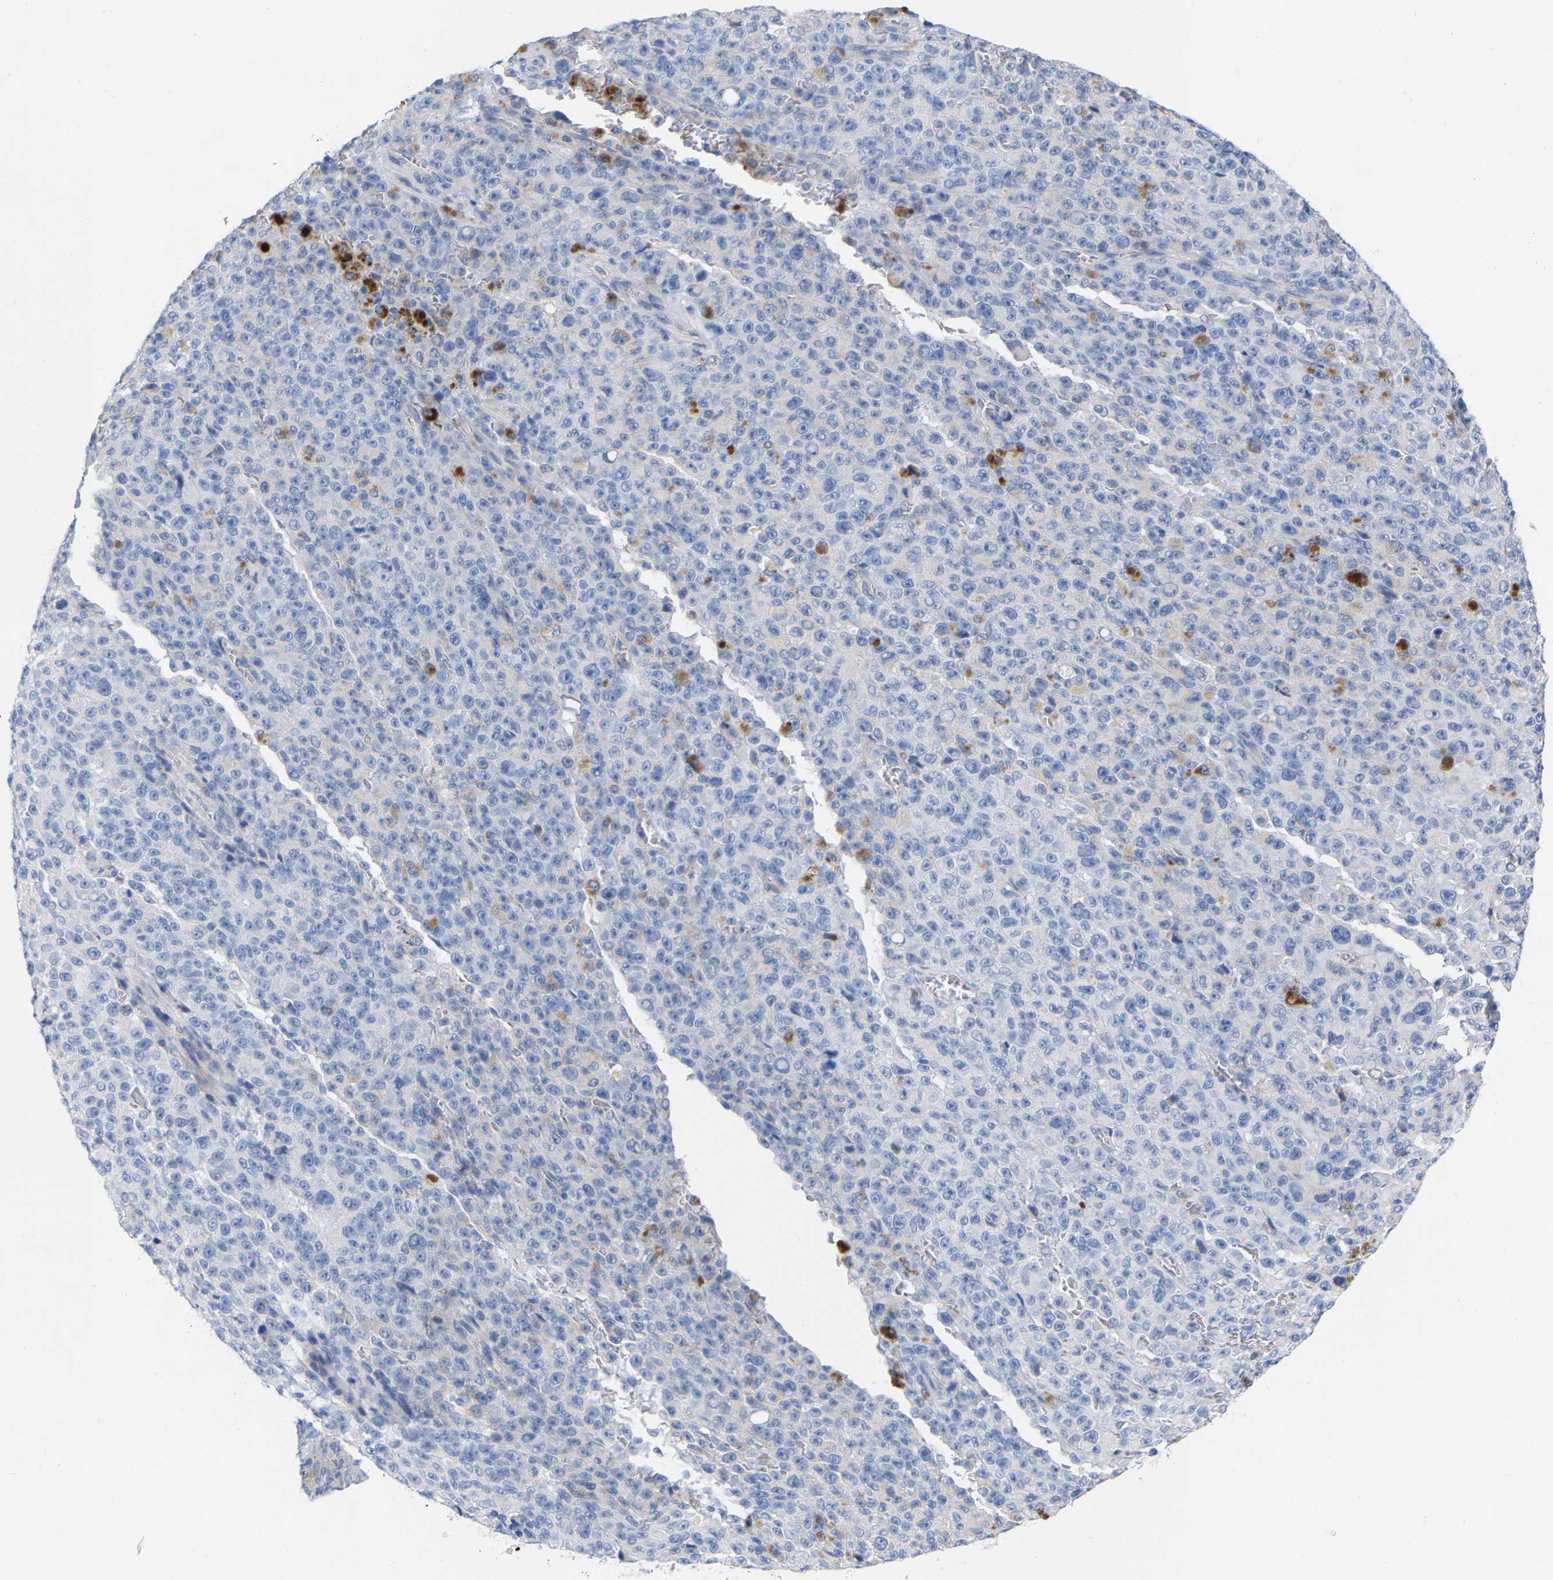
{"staining": {"intensity": "negative", "quantity": "none", "location": "none"}, "tissue": "melanoma", "cell_type": "Tumor cells", "image_type": "cancer", "snomed": [{"axis": "morphology", "description": "Malignant melanoma, NOS"}, {"axis": "topography", "description": "Skin"}], "caption": "The micrograph reveals no staining of tumor cells in malignant melanoma.", "gene": "HAPLN1", "patient": {"sex": "female", "age": 82}}